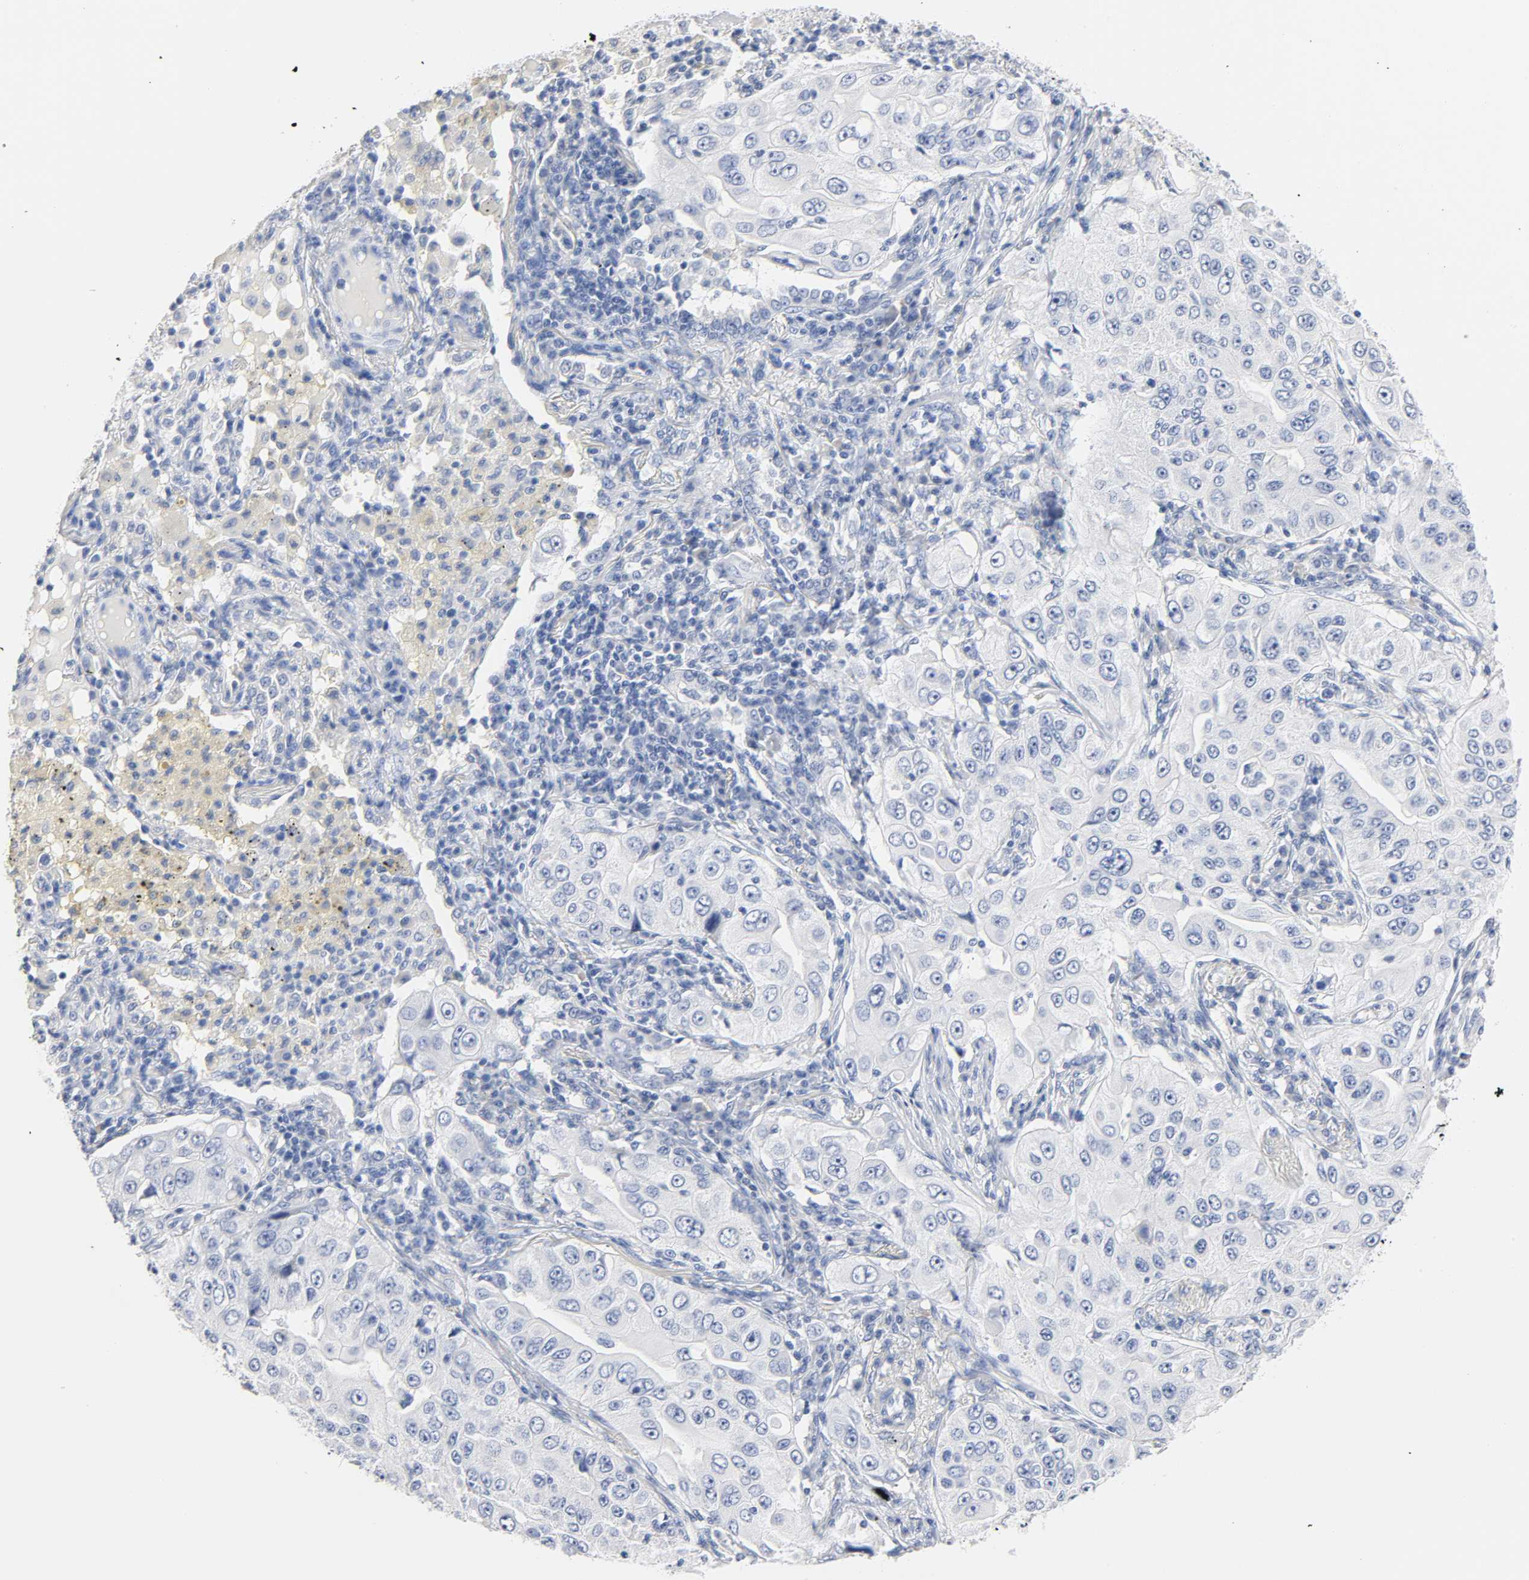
{"staining": {"intensity": "negative", "quantity": "none", "location": "none"}, "tissue": "lung cancer", "cell_type": "Tumor cells", "image_type": "cancer", "snomed": [{"axis": "morphology", "description": "Adenocarcinoma, NOS"}, {"axis": "topography", "description": "Lung"}], "caption": "Immunohistochemistry (IHC) photomicrograph of human lung cancer (adenocarcinoma) stained for a protein (brown), which demonstrates no positivity in tumor cells.", "gene": "ACP3", "patient": {"sex": "male", "age": 84}}